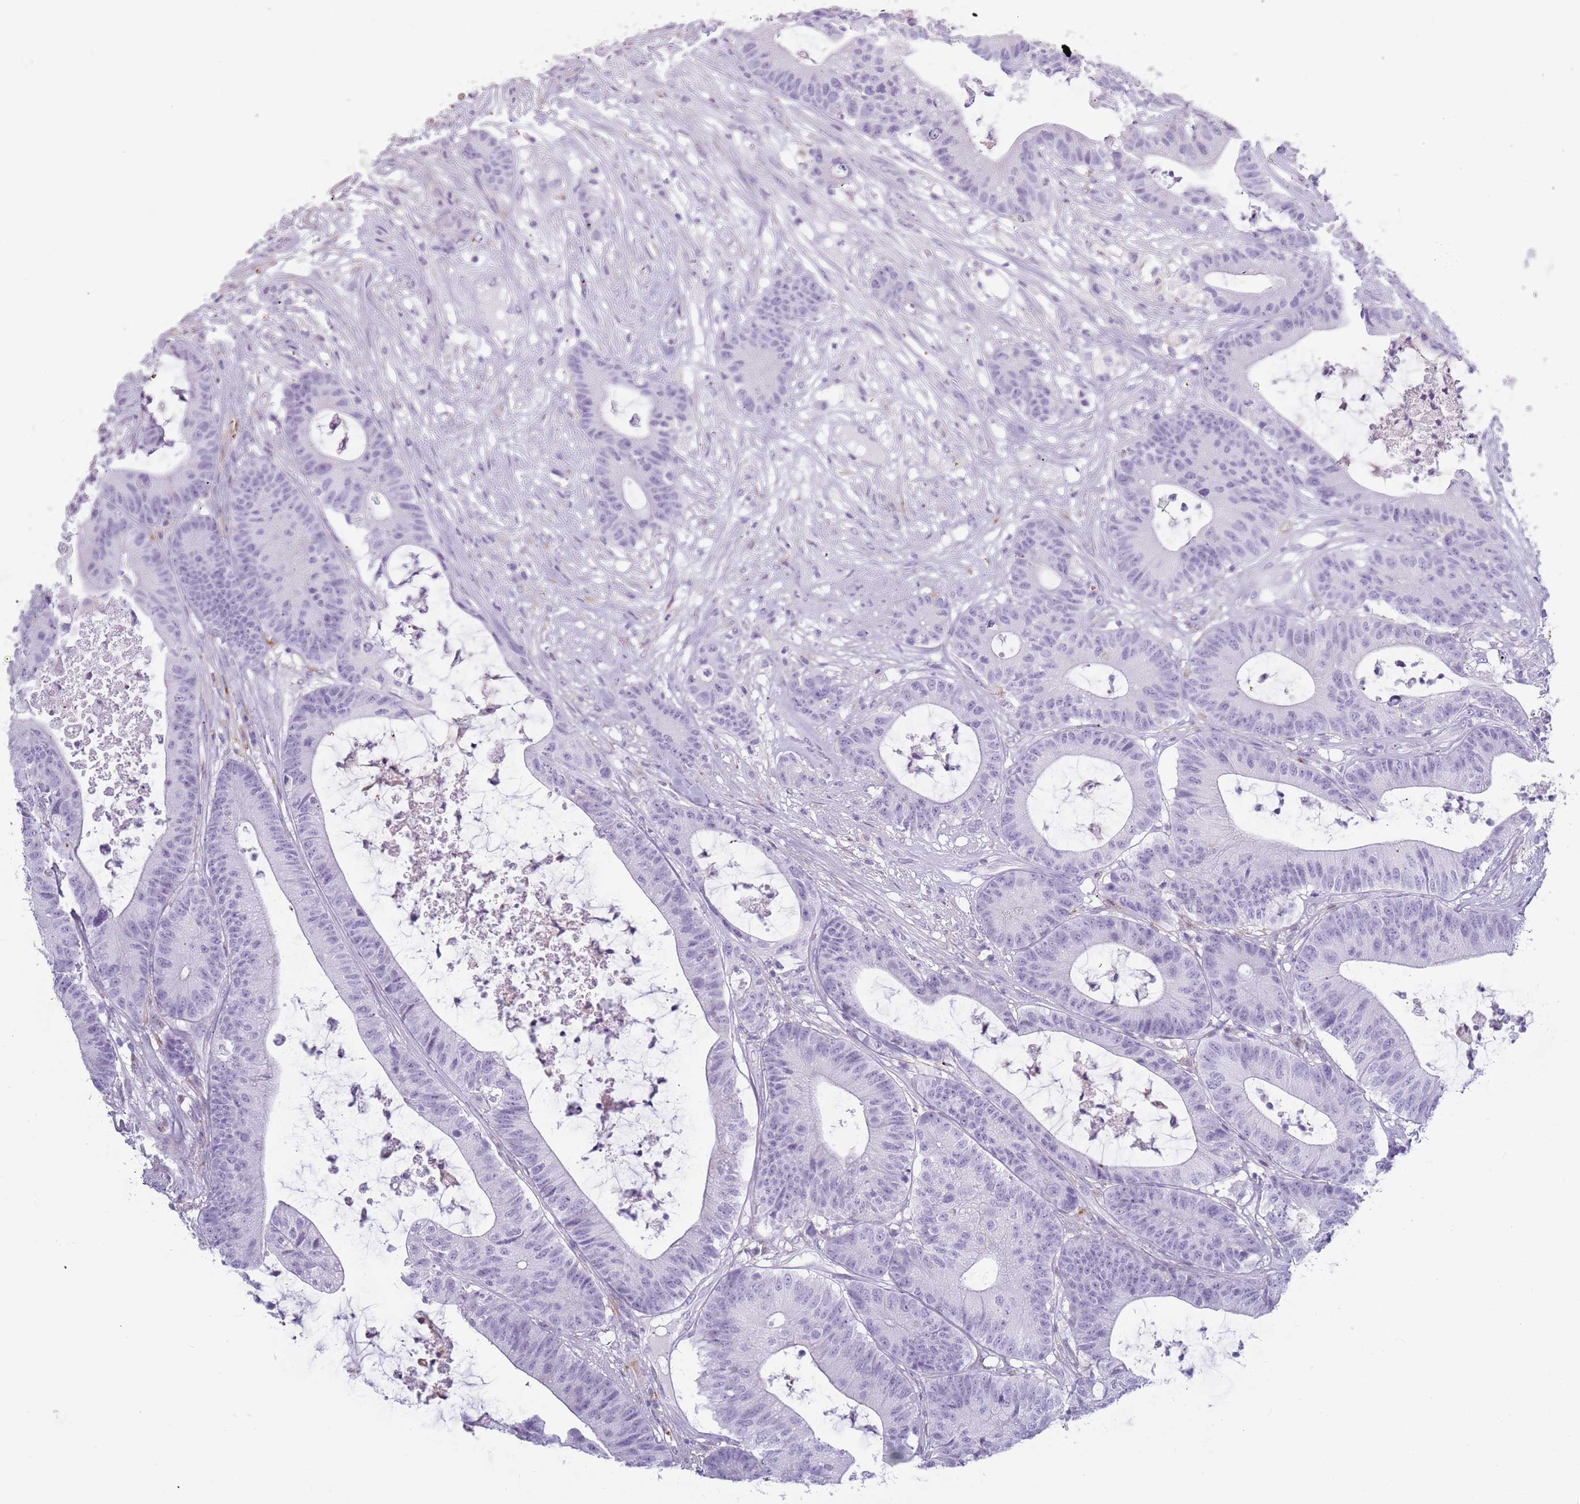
{"staining": {"intensity": "negative", "quantity": "none", "location": "none"}, "tissue": "colorectal cancer", "cell_type": "Tumor cells", "image_type": "cancer", "snomed": [{"axis": "morphology", "description": "Adenocarcinoma, NOS"}, {"axis": "topography", "description": "Colon"}], "caption": "There is no significant expression in tumor cells of colorectal cancer (adenocarcinoma).", "gene": "COLEC12", "patient": {"sex": "female", "age": 84}}